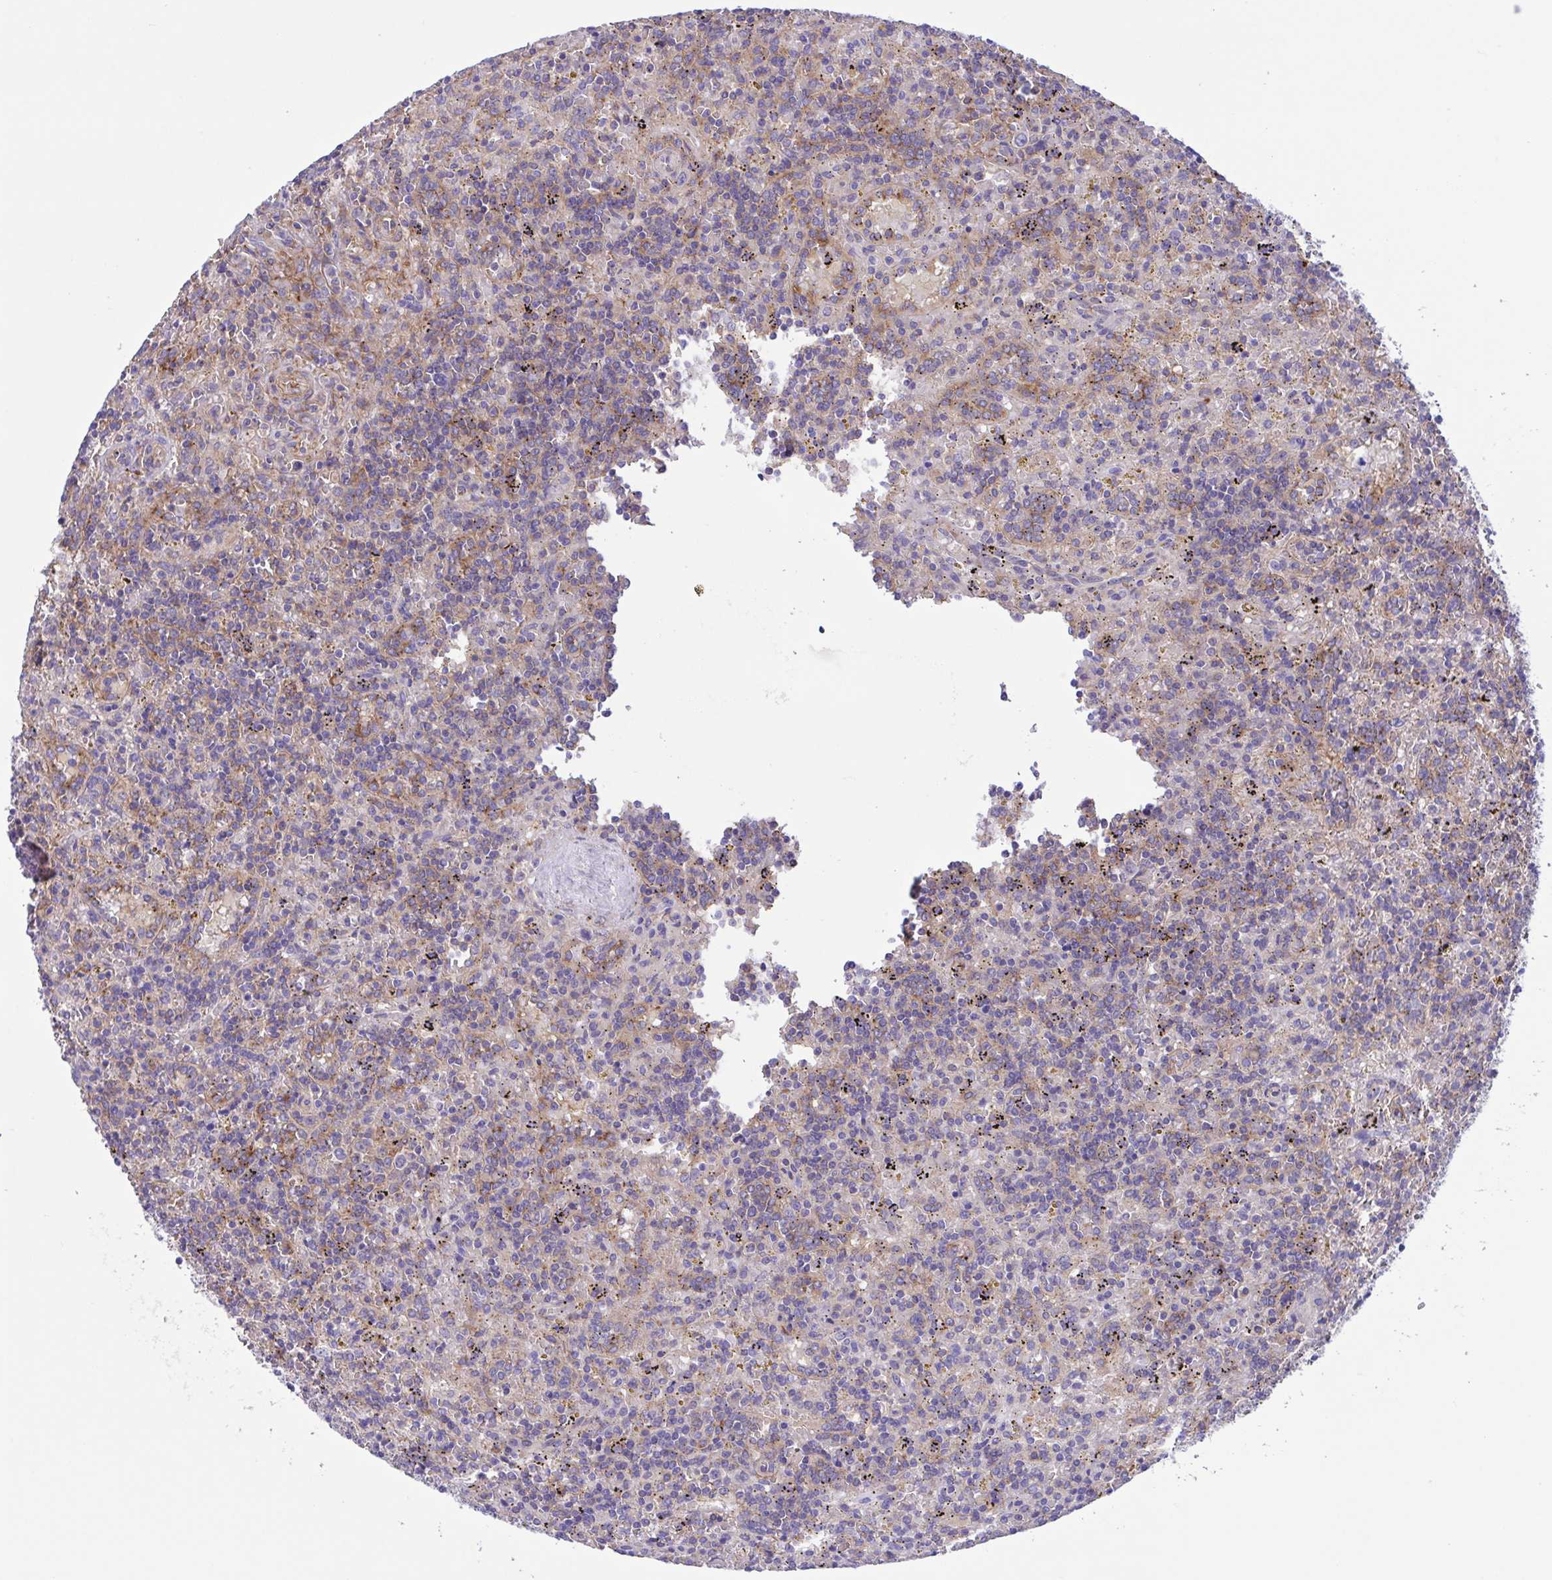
{"staining": {"intensity": "weak", "quantity": "<25%", "location": "cytoplasmic/membranous"}, "tissue": "lymphoma", "cell_type": "Tumor cells", "image_type": "cancer", "snomed": [{"axis": "morphology", "description": "Malignant lymphoma, non-Hodgkin's type, Low grade"}, {"axis": "topography", "description": "Spleen"}], "caption": "Photomicrograph shows no protein expression in tumor cells of low-grade malignant lymphoma, non-Hodgkin's type tissue.", "gene": "OR51M1", "patient": {"sex": "male", "age": 67}}